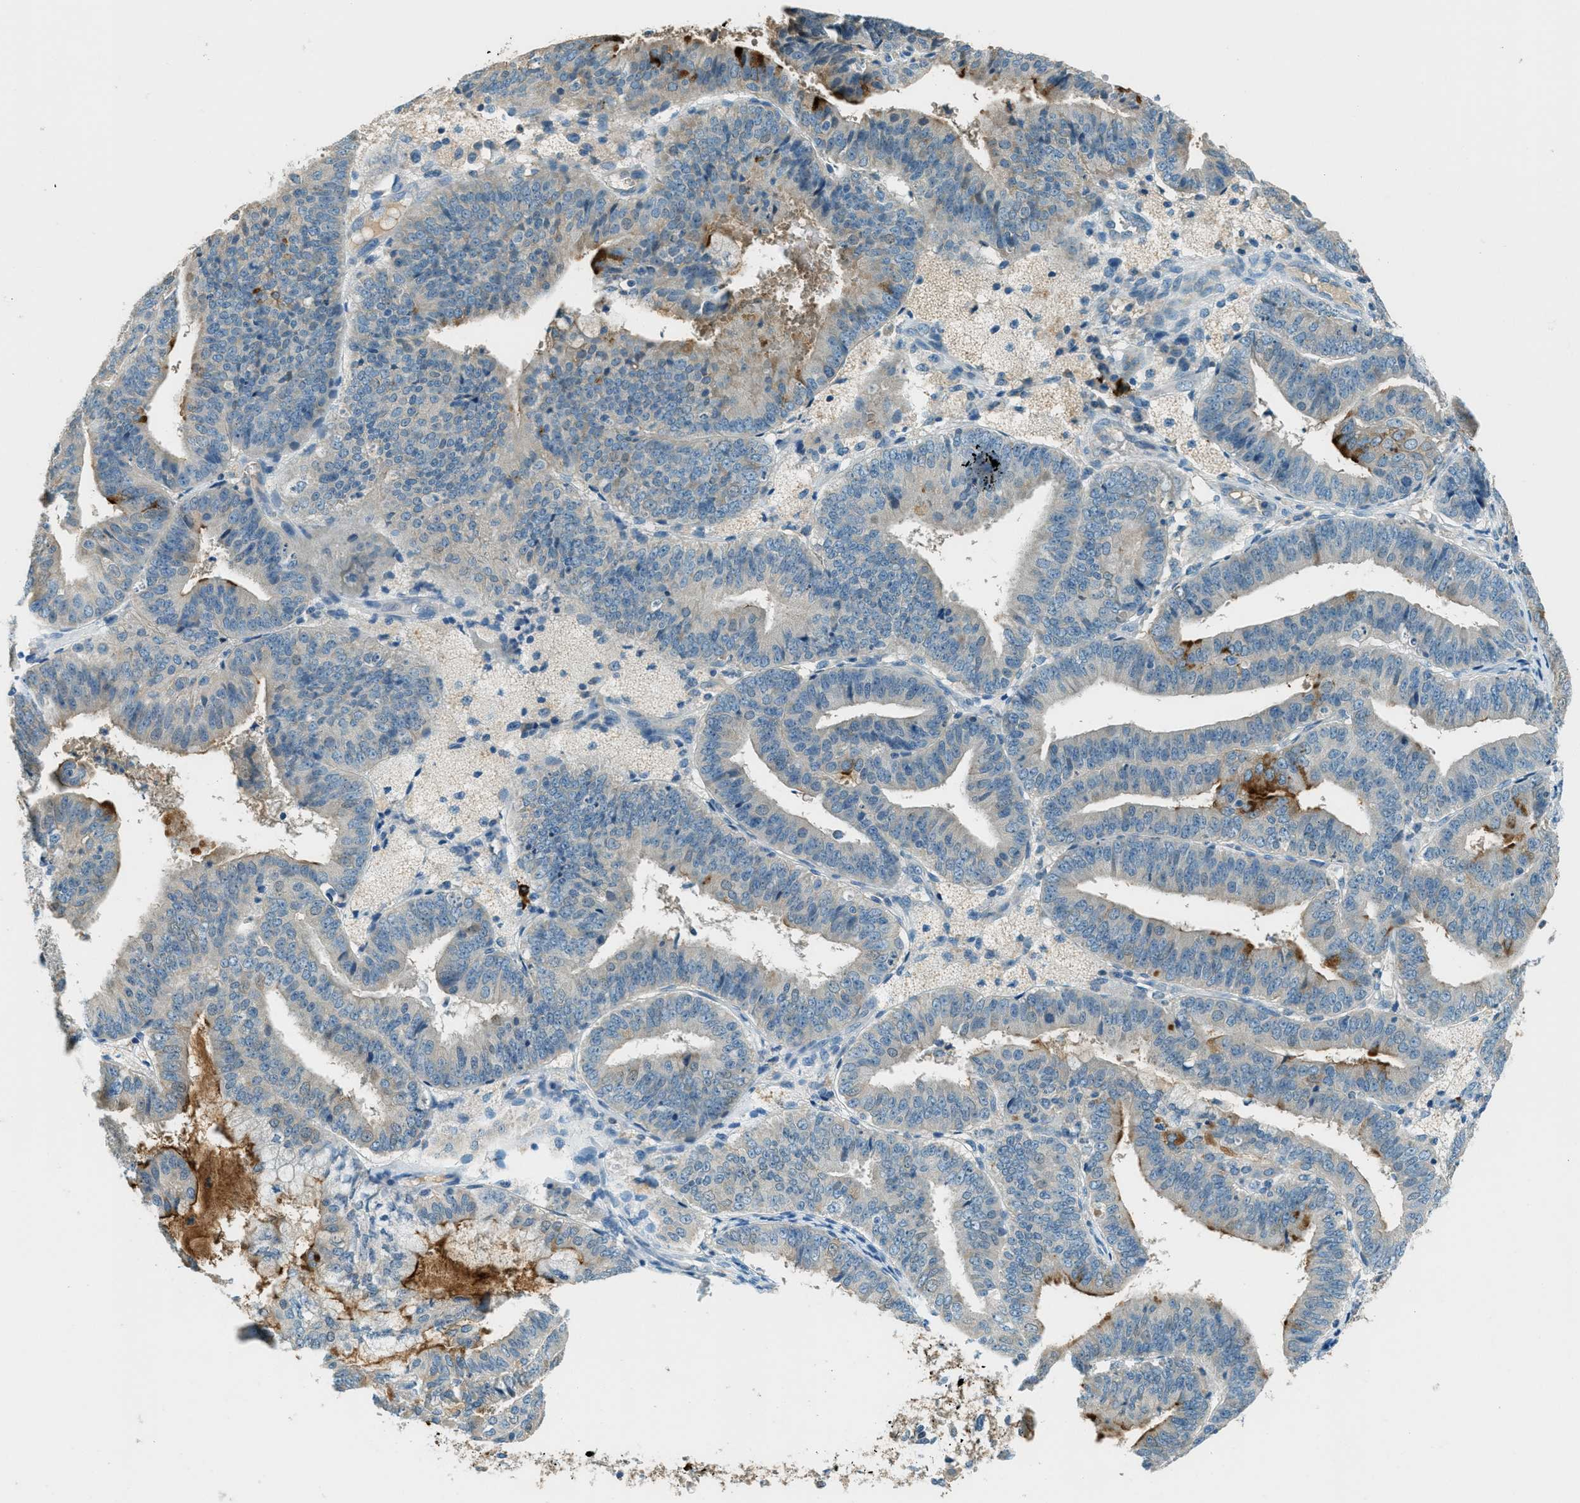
{"staining": {"intensity": "strong", "quantity": "25%-75%", "location": "cytoplasmic/membranous"}, "tissue": "endometrial cancer", "cell_type": "Tumor cells", "image_type": "cancer", "snomed": [{"axis": "morphology", "description": "Adenocarcinoma, NOS"}, {"axis": "topography", "description": "Endometrium"}], "caption": "Brown immunohistochemical staining in adenocarcinoma (endometrial) shows strong cytoplasmic/membranous expression in approximately 25%-75% of tumor cells.", "gene": "MSLN", "patient": {"sex": "female", "age": 63}}